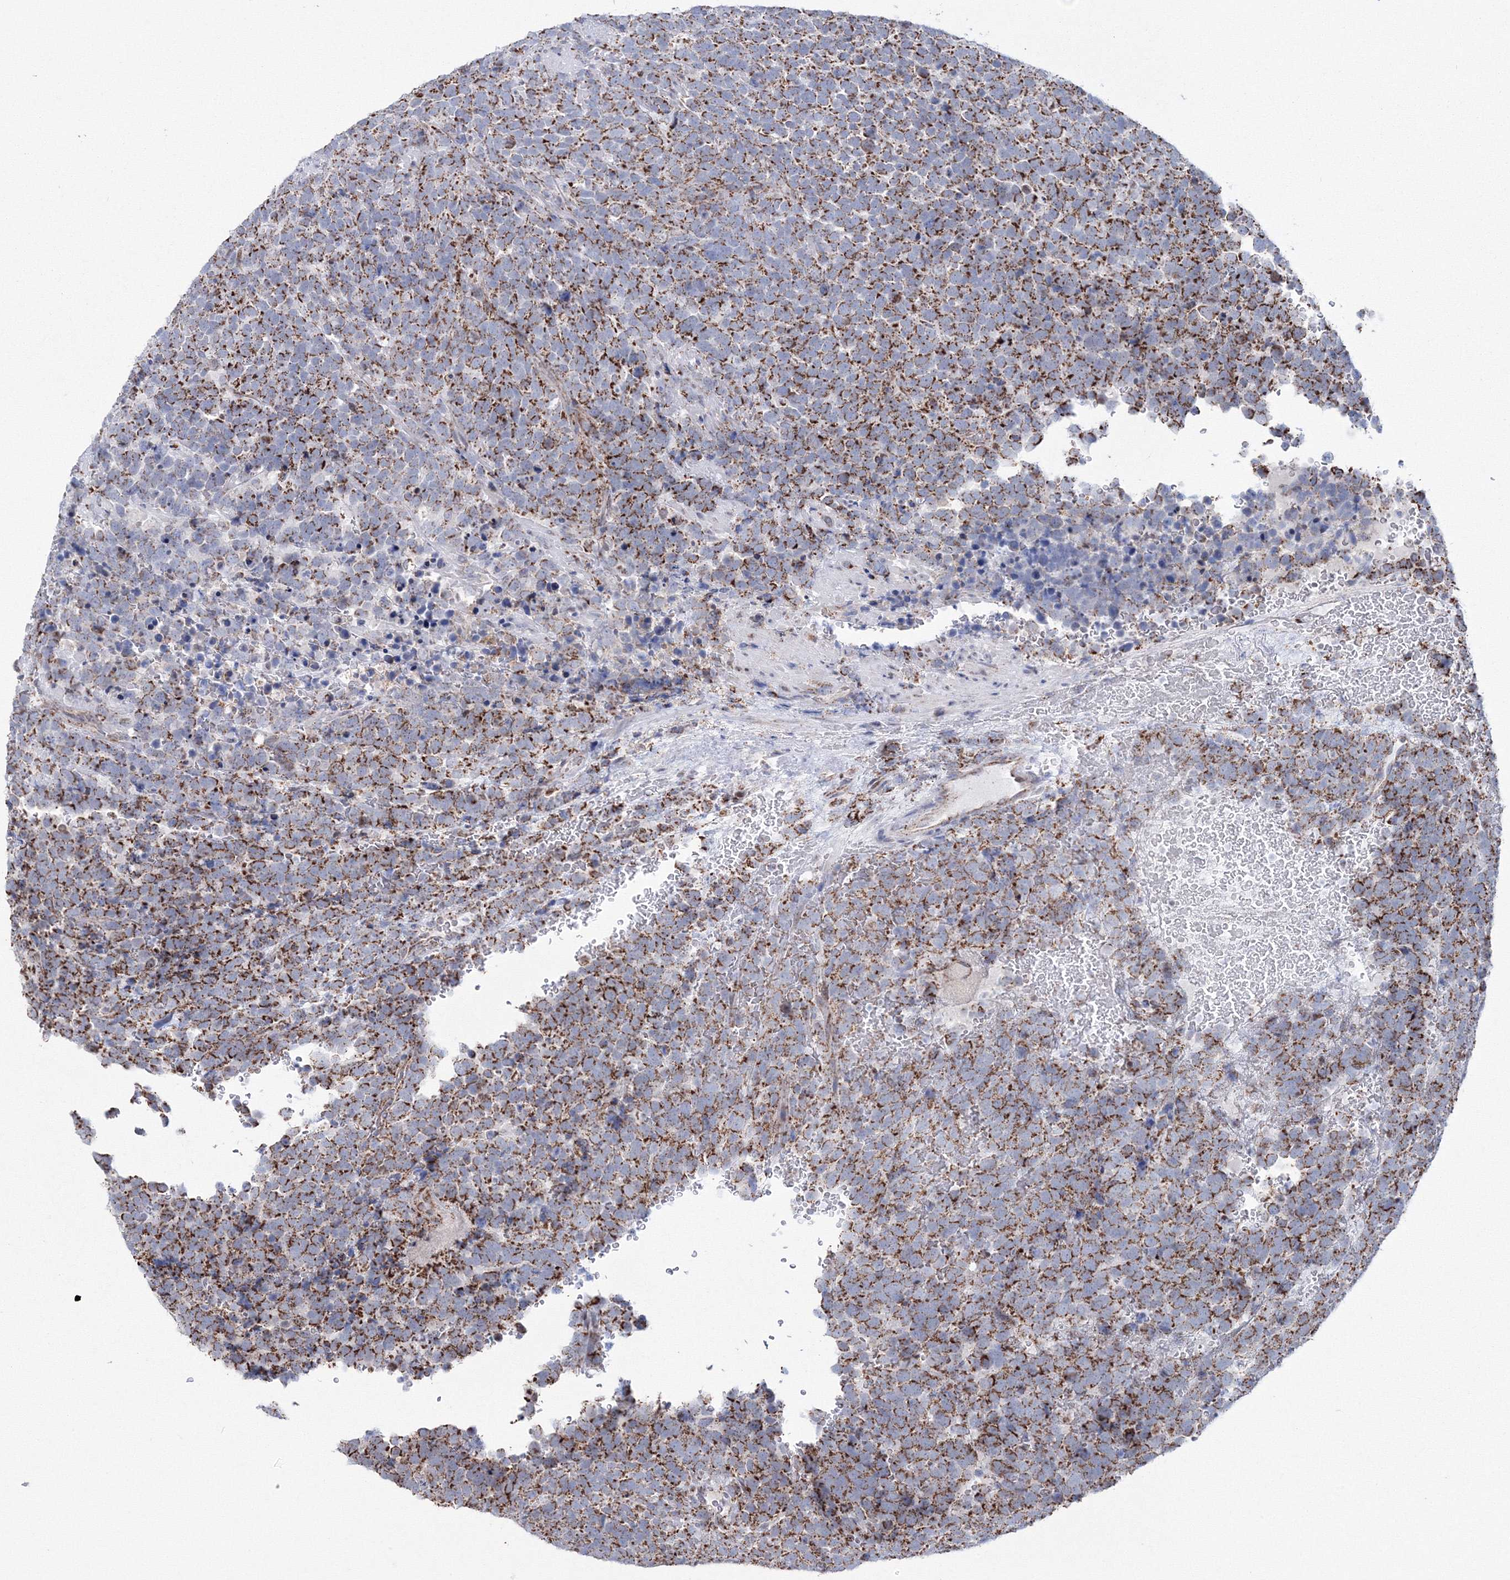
{"staining": {"intensity": "strong", "quantity": ">75%", "location": "cytoplasmic/membranous"}, "tissue": "urothelial cancer", "cell_type": "Tumor cells", "image_type": "cancer", "snomed": [{"axis": "morphology", "description": "Urothelial carcinoma, High grade"}, {"axis": "topography", "description": "Urinary bladder"}], "caption": "Immunohistochemistry (IHC) staining of urothelial cancer, which demonstrates high levels of strong cytoplasmic/membranous expression in about >75% of tumor cells indicating strong cytoplasmic/membranous protein staining. The staining was performed using DAB (brown) for protein detection and nuclei were counterstained in hematoxylin (blue).", "gene": "GRSF1", "patient": {"sex": "female", "age": 82}}